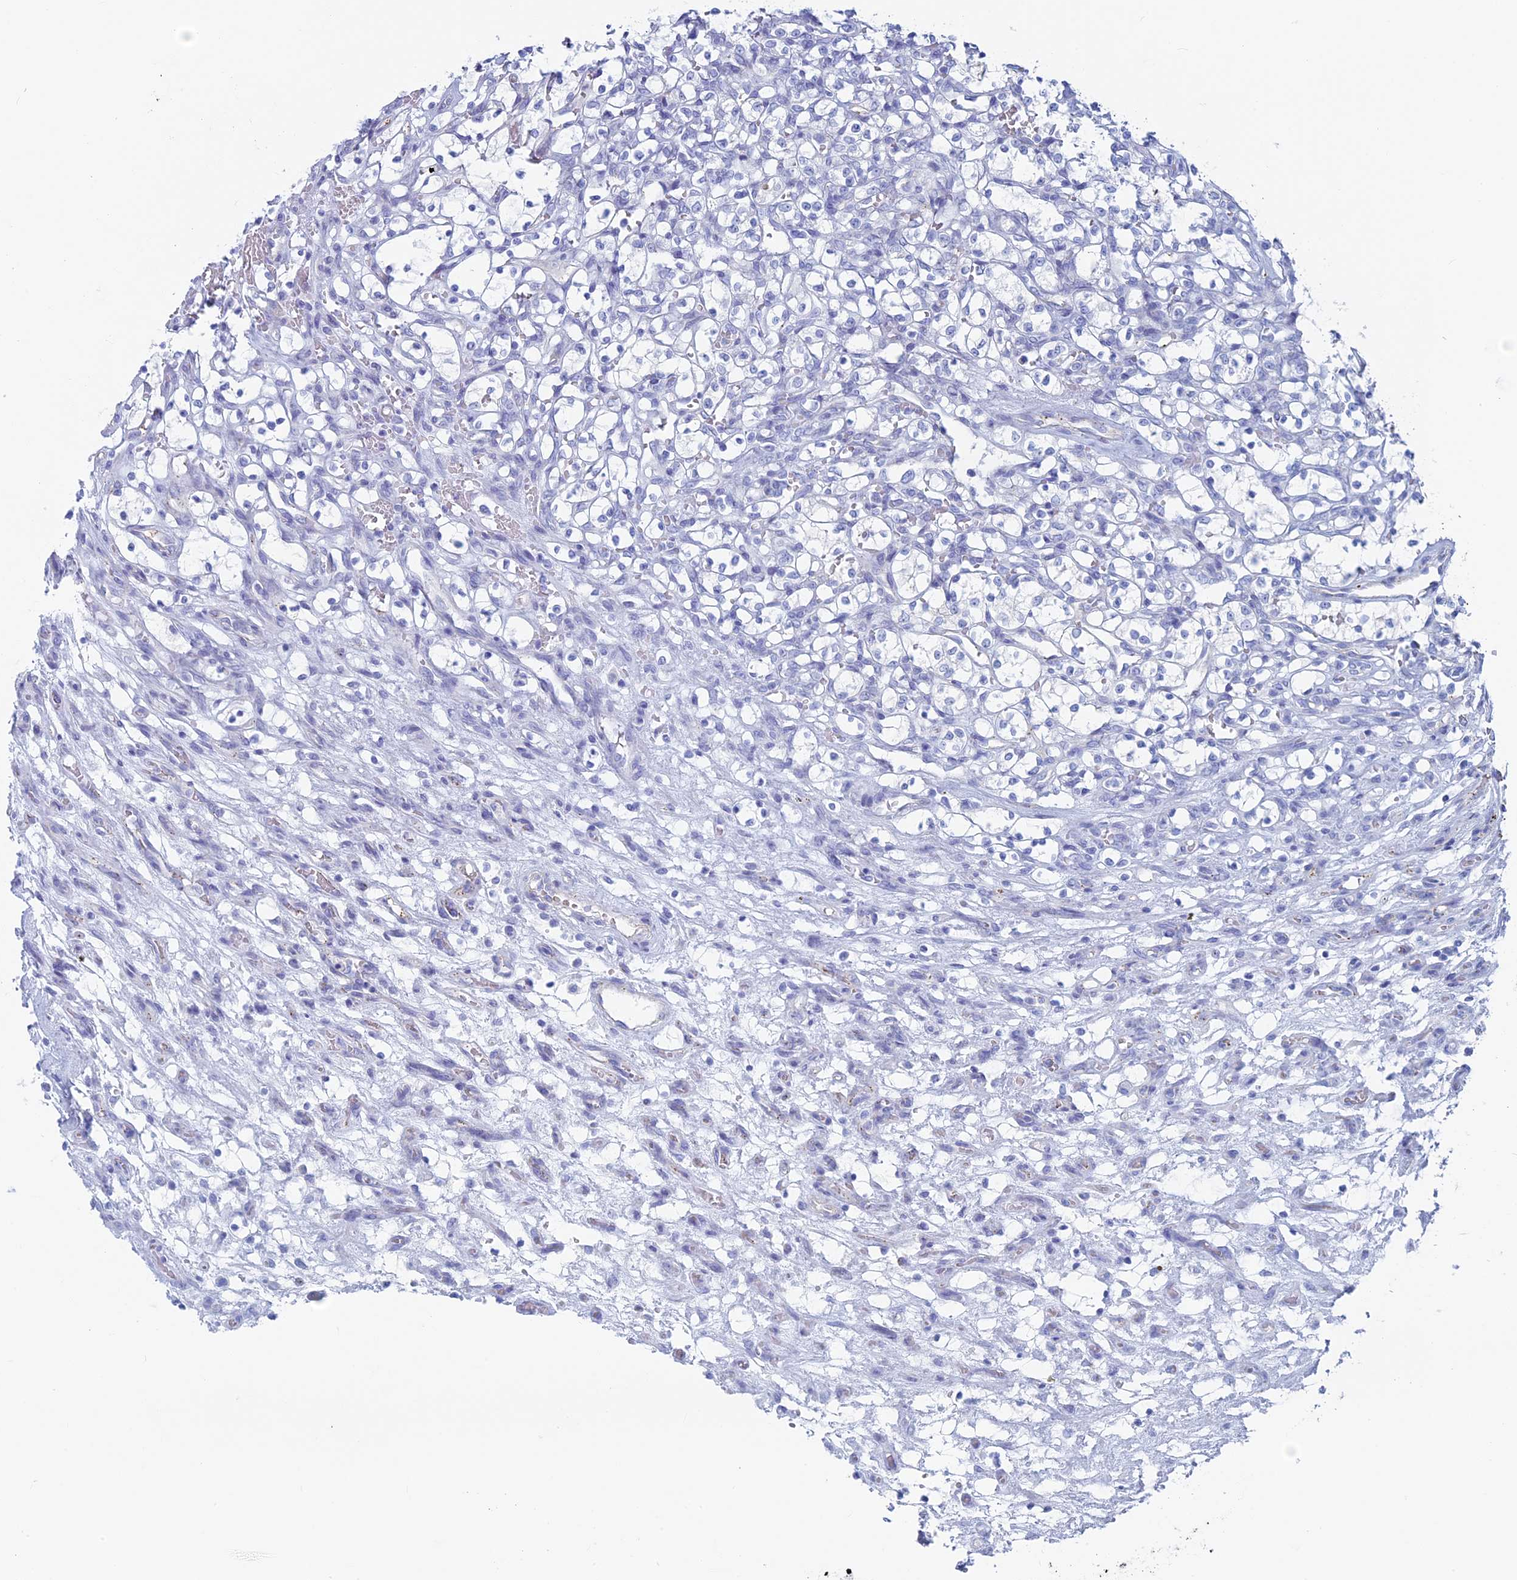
{"staining": {"intensity": "negative", "quantity": "none", "location": "none"}, "tissue": "renal cancer", "cell_type": "Tumor cells", "image_type": "cancer", "snomed": [{"axis": "morphology", "description": "Adenocarcinoma, NOS"}, {"axis": "topography", "description": "Kidney"}], "caption": "This micrograph is of adenocarcinoma (renal) stained with IHC to label a protein in brown with the nuclei are counter-stained blue. There is no staining in tumor cells.", "gene": "MAGEB6", "patient": {"sex": "female", "age": 69}}